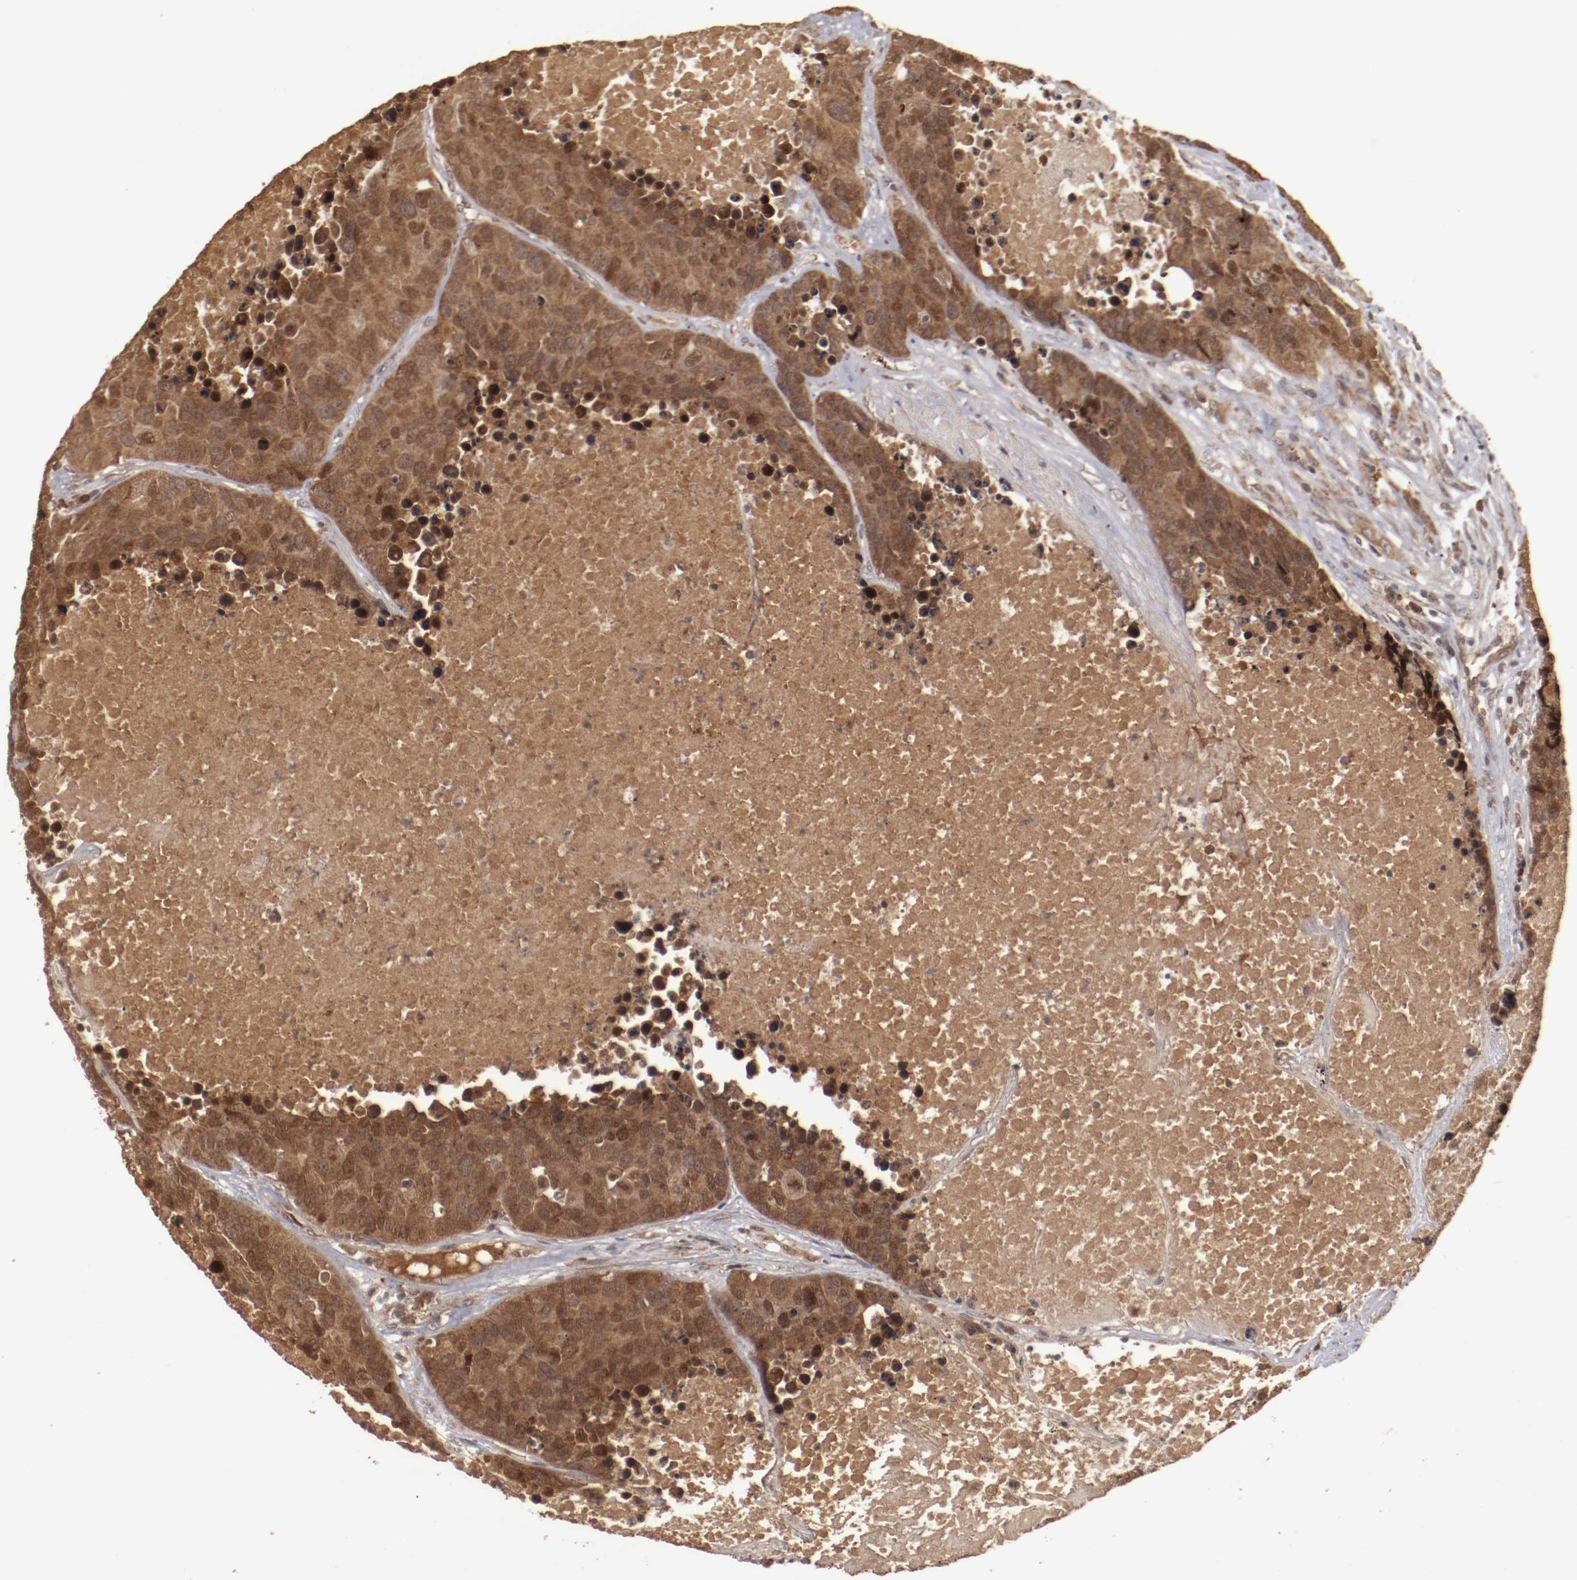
{"staining": {"intensity": "strong", "quantity": ">75%", "location": "cytoplasmic/membranous"}, "tissue": "carcinoid", "cell_type": "Tumor cells", "image_type": "cancer", "snomed": [{"axis": "morphology", "description": "Carcinoid, malignant, NOS"}, {"axis": "topography", "description": "Lung"}], "caption": "The immunohistochemical stain shows strong cytoplasmic/membranous staining in tumor cells of carcinoid (malignant) tissue. The staining was performed using DAB (3,3'-diaminobenzidine), with brown indicating positive protein expression. Nuclei are stained blue with hematoxylin.", "gene": "TENM1", "patient": {"sex": "male", "age": 60}}